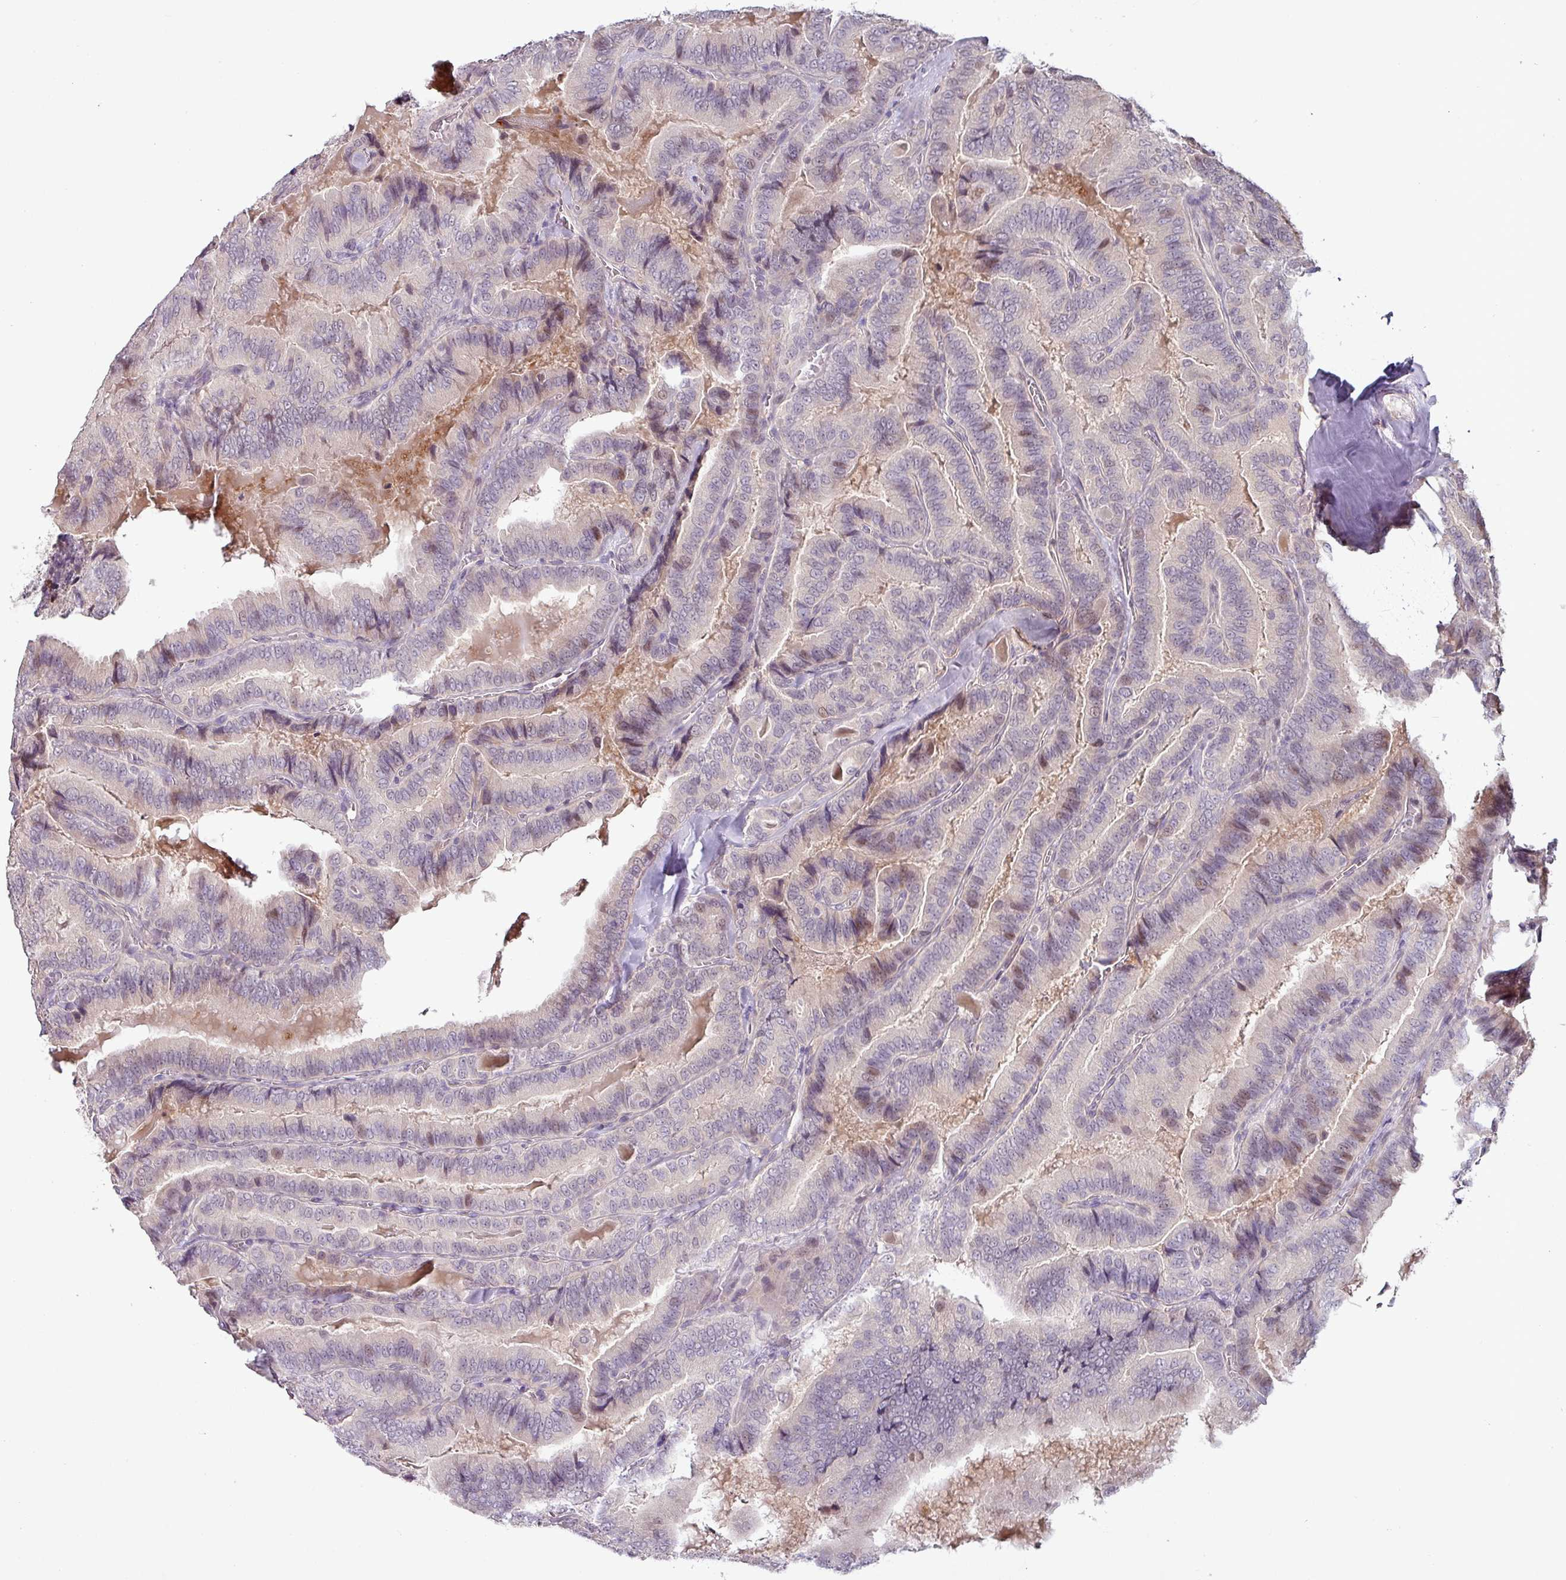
{"staining": {"intensity": "negative", "quantity": "none", "location": "none"}, "tissue": "thyroid cancer", "cell_type": "Tumor cells", "image_type": "cancer", "snomed": [{"axis": "morphology", "description": "Papillary adenocarcinoma, NOS"}, {"axis": "topography", "description": "Thyroid gland"}], "caption": "This is a image of immunohistochemistry staining of papillary adenocarcinoma (thyroid), which shows no positivity in tumor cells.", "gene": "SLC5A10", "patient": {"sex": "male", "age": 61}}